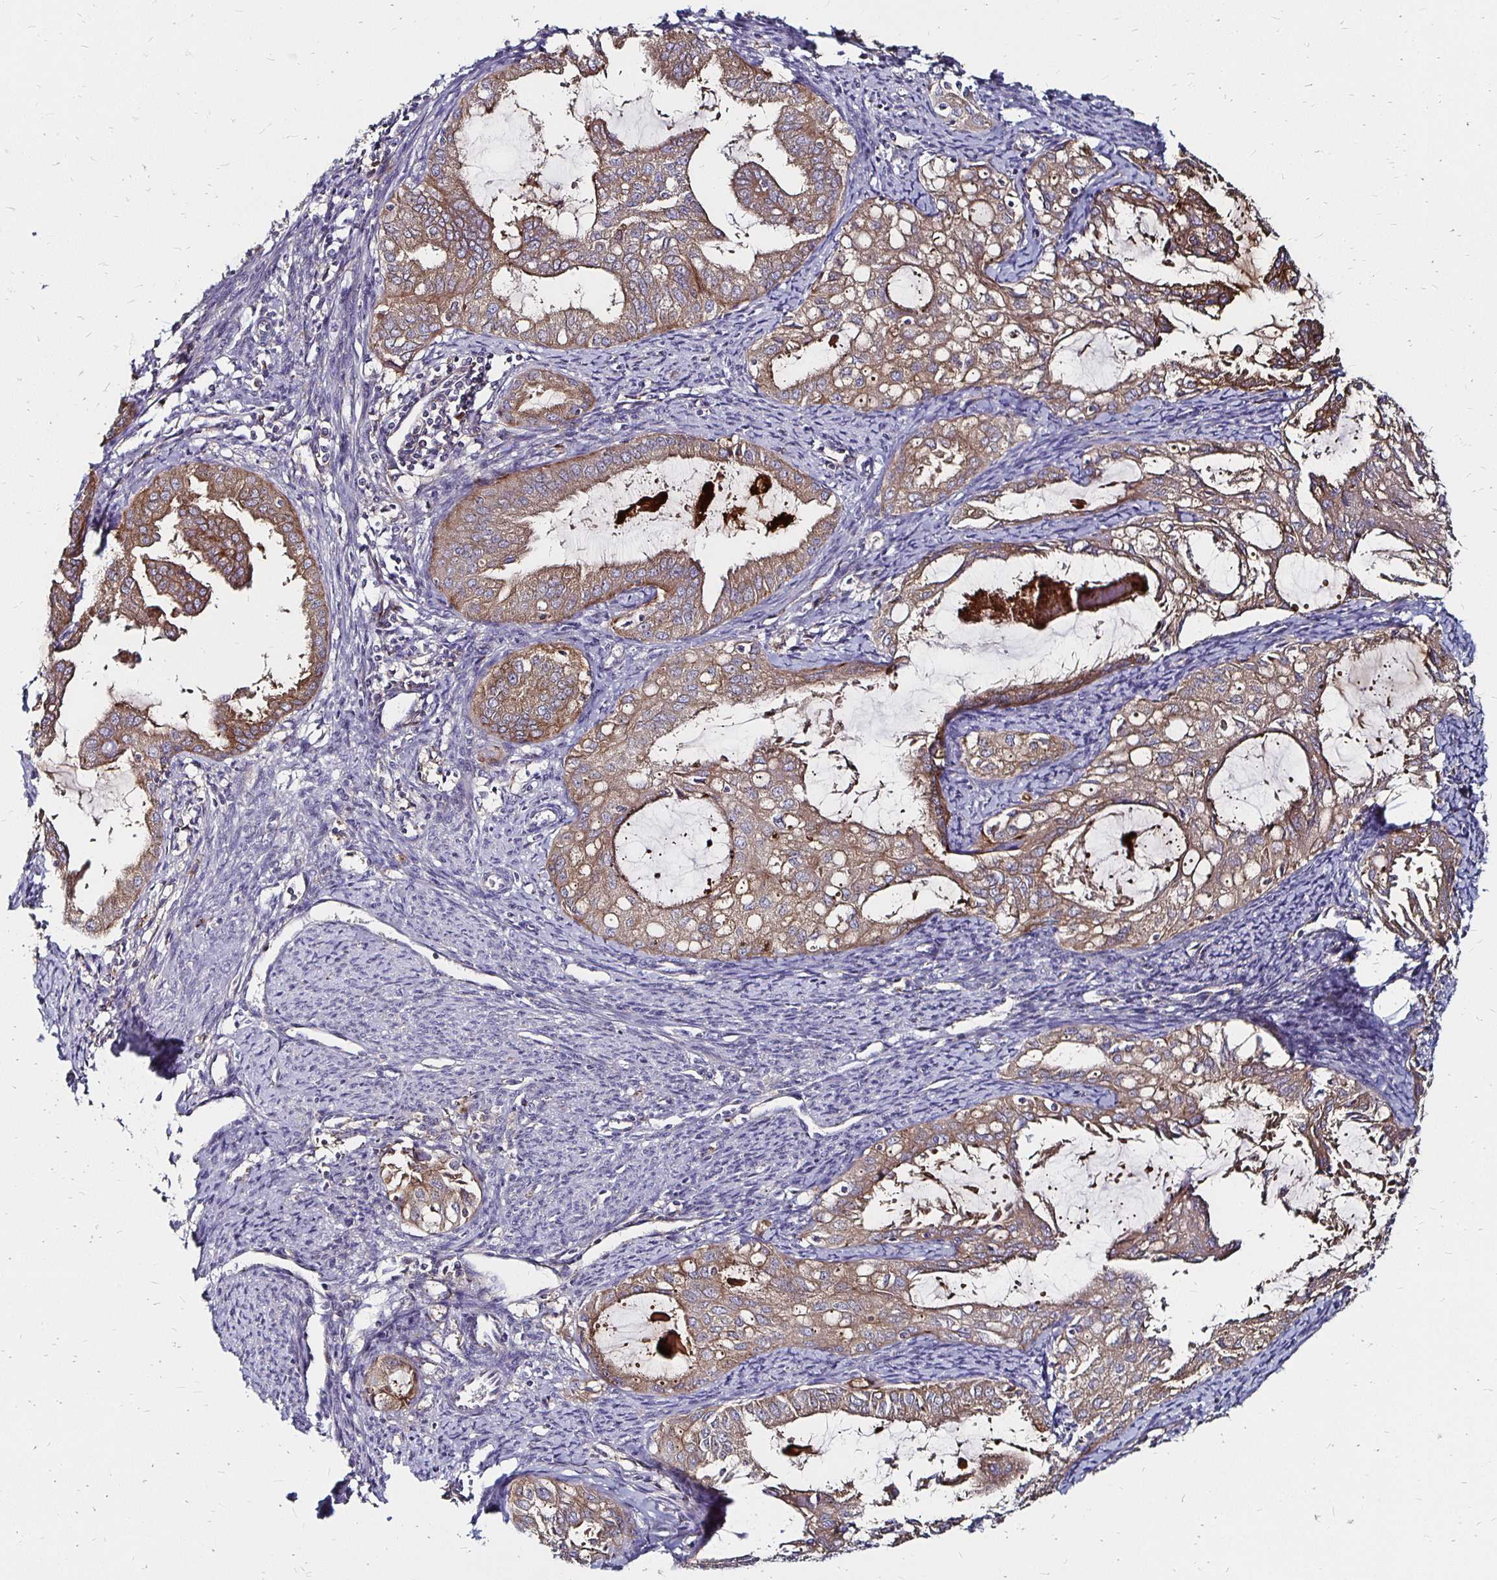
{"staining": {"intensity": "moderate", "quantity": ">75%", "location": "cytoplasmic/membranous"}, "tissue": "endometrial cancer", "cell_type": "Tumor cells", "image_type": "cancer", "snomed": [{"axis": "morphology", "description": "Adenocarcinoma, NOS"}, {"axis": "topography", "description": "Endometrium"}], "caption": "Immunohistochemistry of endometrial cancer (adenocarcinoma) shows medium levels of moderate cytoplasmic/membranous positivity in about >75% of tumor cells.", "gene": "NCSTN", "patient": {"sex": "female", "age": 70}}